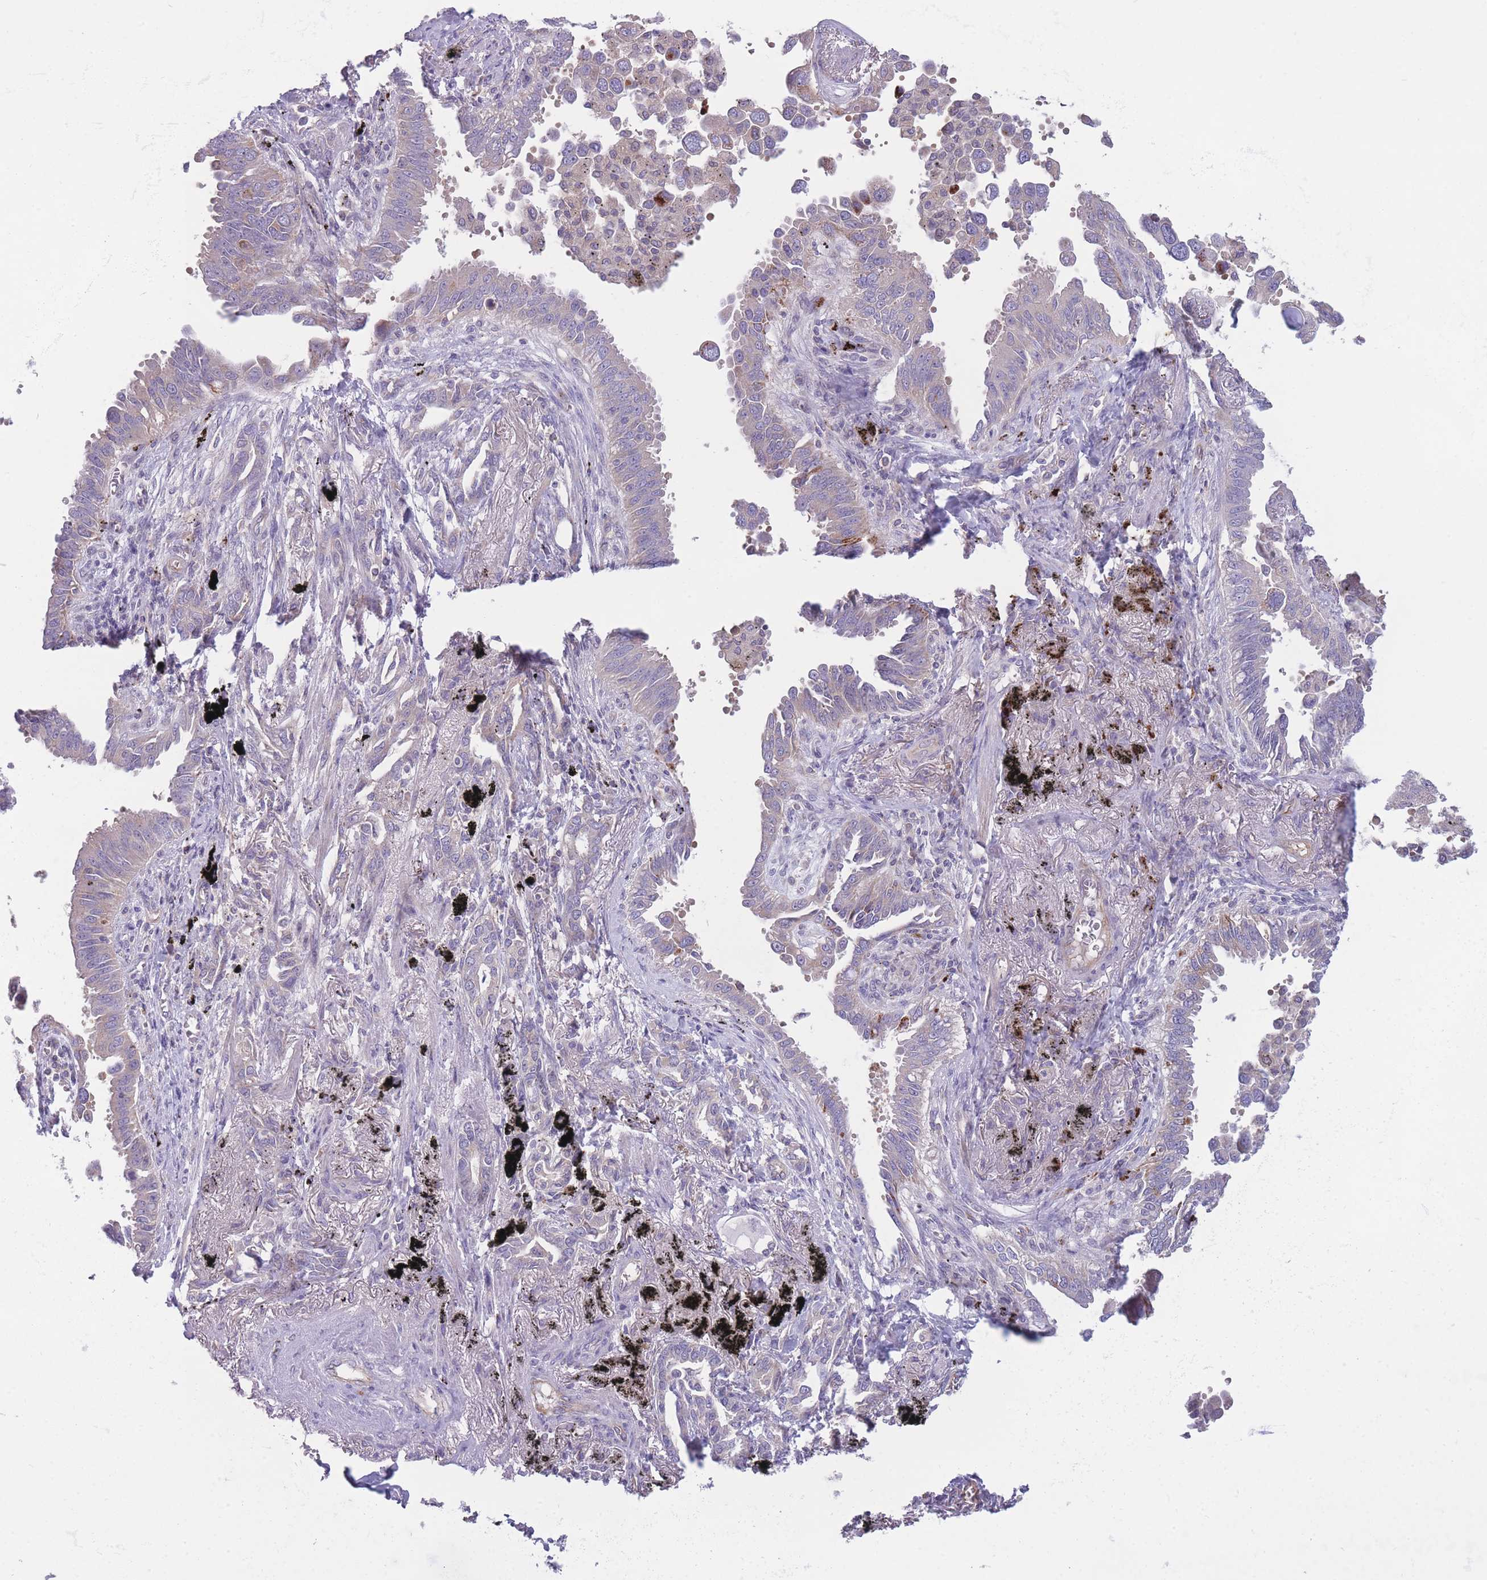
{"staining": {"intensity": "weak", "quantity": "<25%", "location": "cytoplasmic/membranous"}, "tissue": "lung cancer", "cell_type": "Tumor cells", "image_type": "cancer", "snomed": [{"axis": "morphology", "description": "Adenocarcinoma, NOS"}, {"axis": "topography", "description": "Lung"}], "caption": "This is an IHC image of lung cancer. There is no expression in tumor cells.", "gene": "CCT6B", "patient": {"sex": "male", "age": 67}}